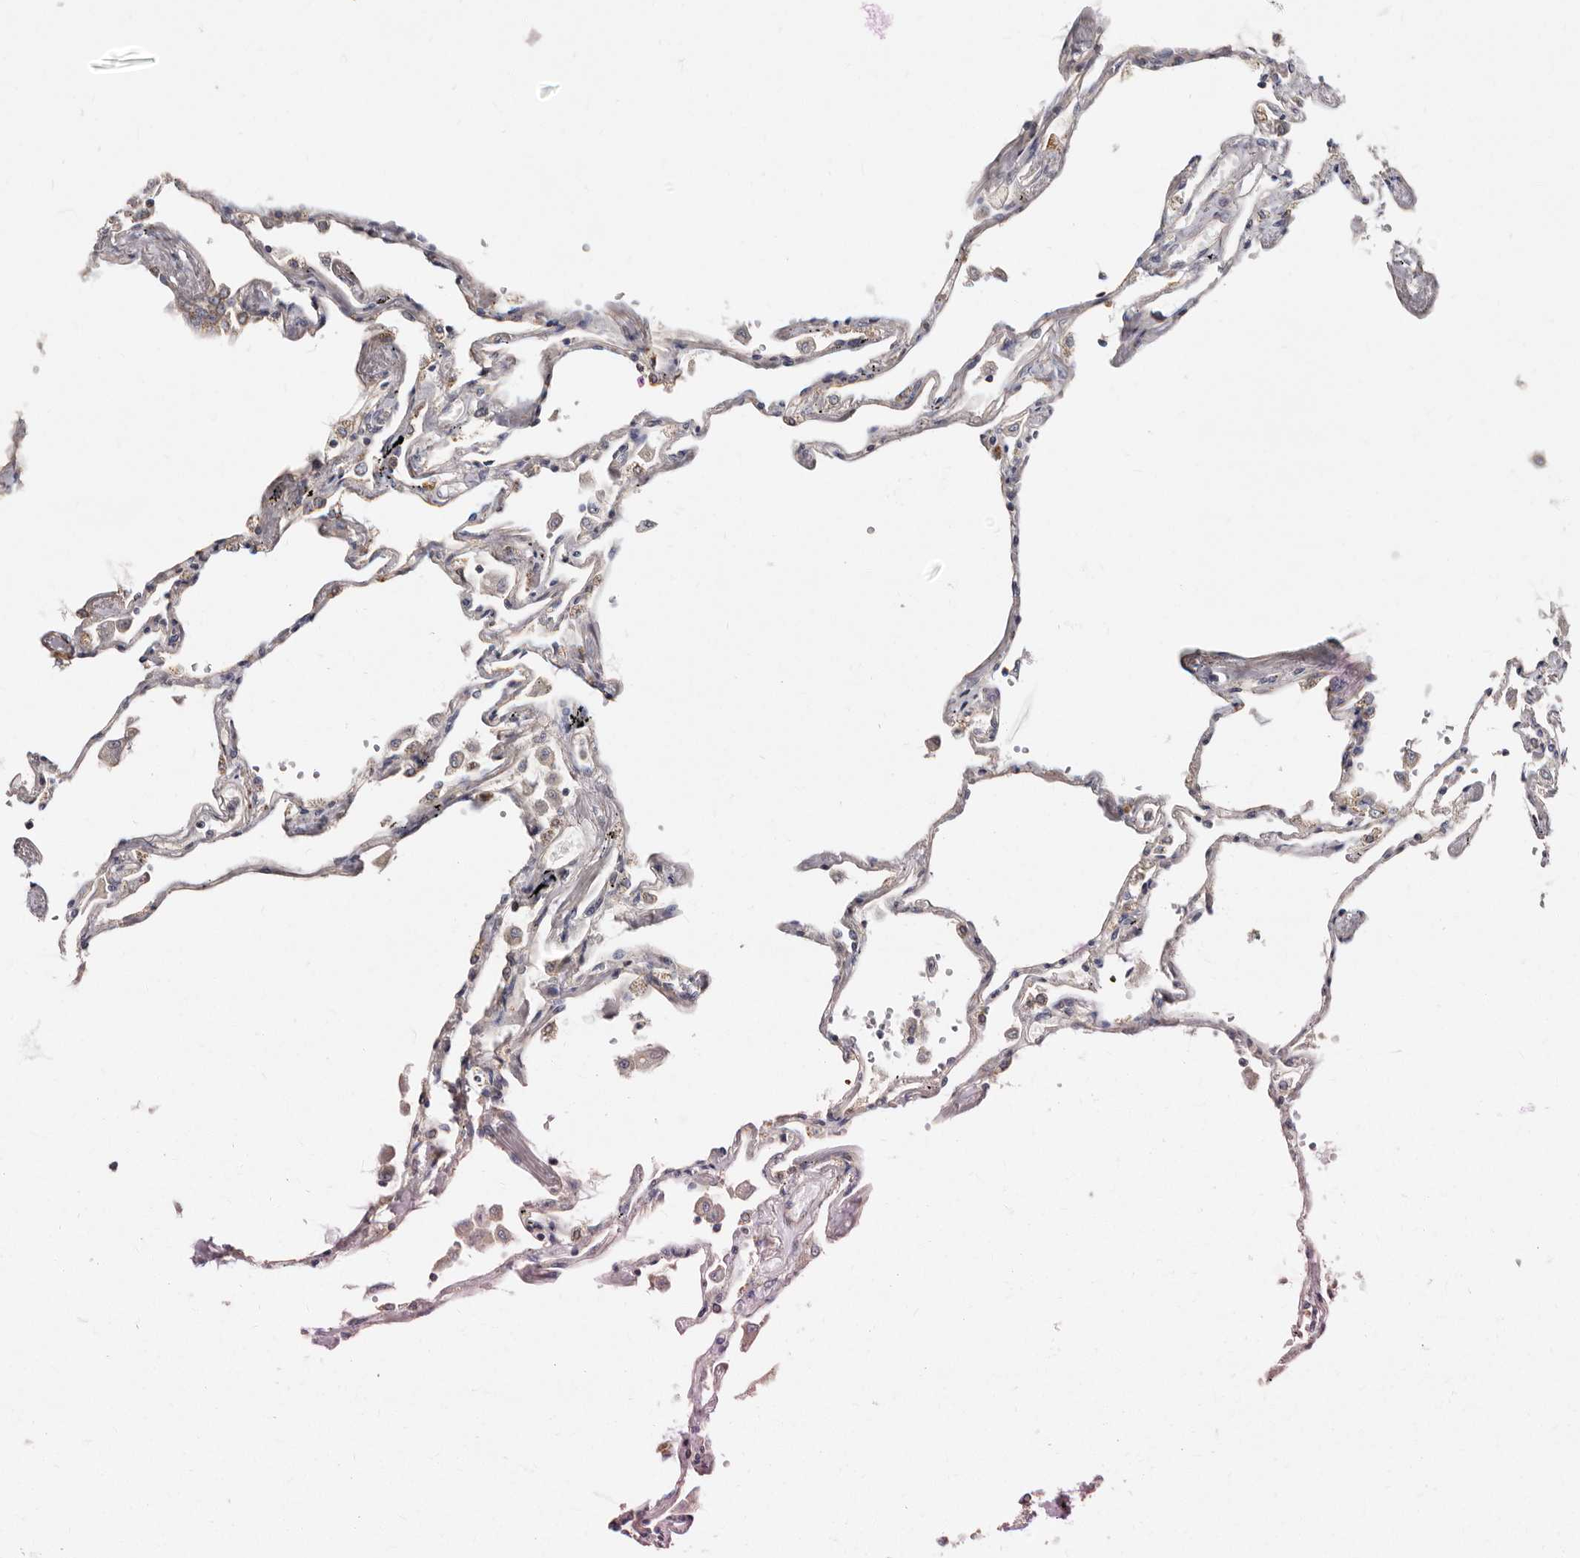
{"staining": {"intensity": "weak", "quantity": "<25%", "location": "cytoplasmic/membranous"}, "tissue": "lung", "cell_type": "Alveolar cells", "image_type": "normal", "snomed": [{"axis": "morphology", "description": "Normal tissue, NOS"}, {"axis": "topography", "description": "Lung"}], "caption": "A micrograph of lung stained for a protein exhibits no brown staining in alveolar cells. (DAB (3,3'-diaminobenzidine) immunohistochemistry visualized using brightfield microscopy, high magnification).", "gene": "BAIAP2L1", "patient": {"sex": "female", "age": 67}}